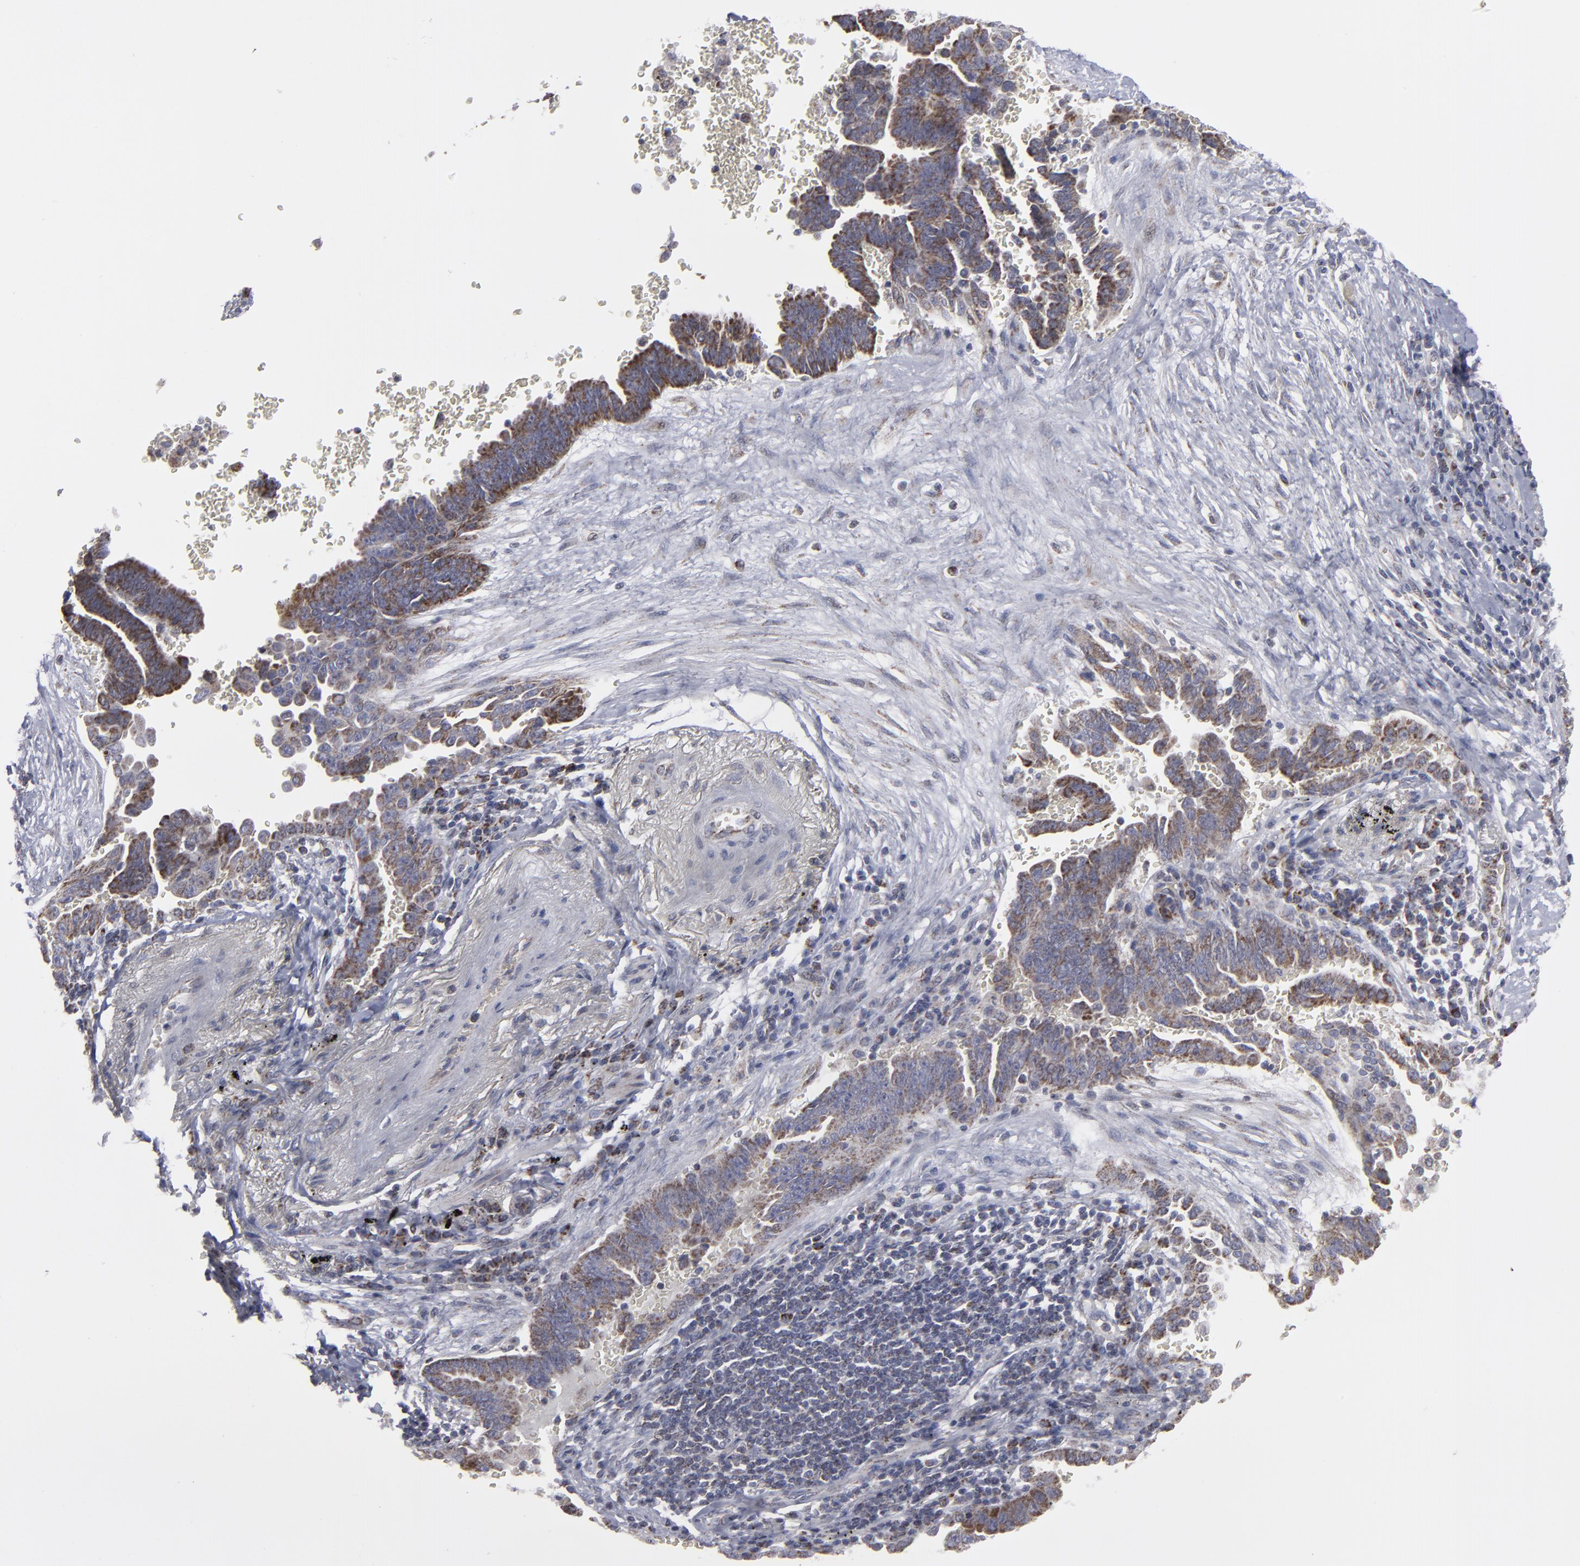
{"staining": {"intensity": "moderate", "quantity": "25%-75%", "location": "cytoplasmic/membranous"}, "tissue": "lung cancer", "cell_type": "Tumor cells", "image_type": "cancer", "snomed": [{"axis": "morphology", "description": "Adenocarcinoma, NOS"}, {"axis": "topography", "description": "Lung"}], "caption": "Adenocarcinoma (lung) stained with a protein marker demonstrates moderate staining in tumor cells.", "gene": "MYOM2", "patient": {"sex": "female", "age": 64}}